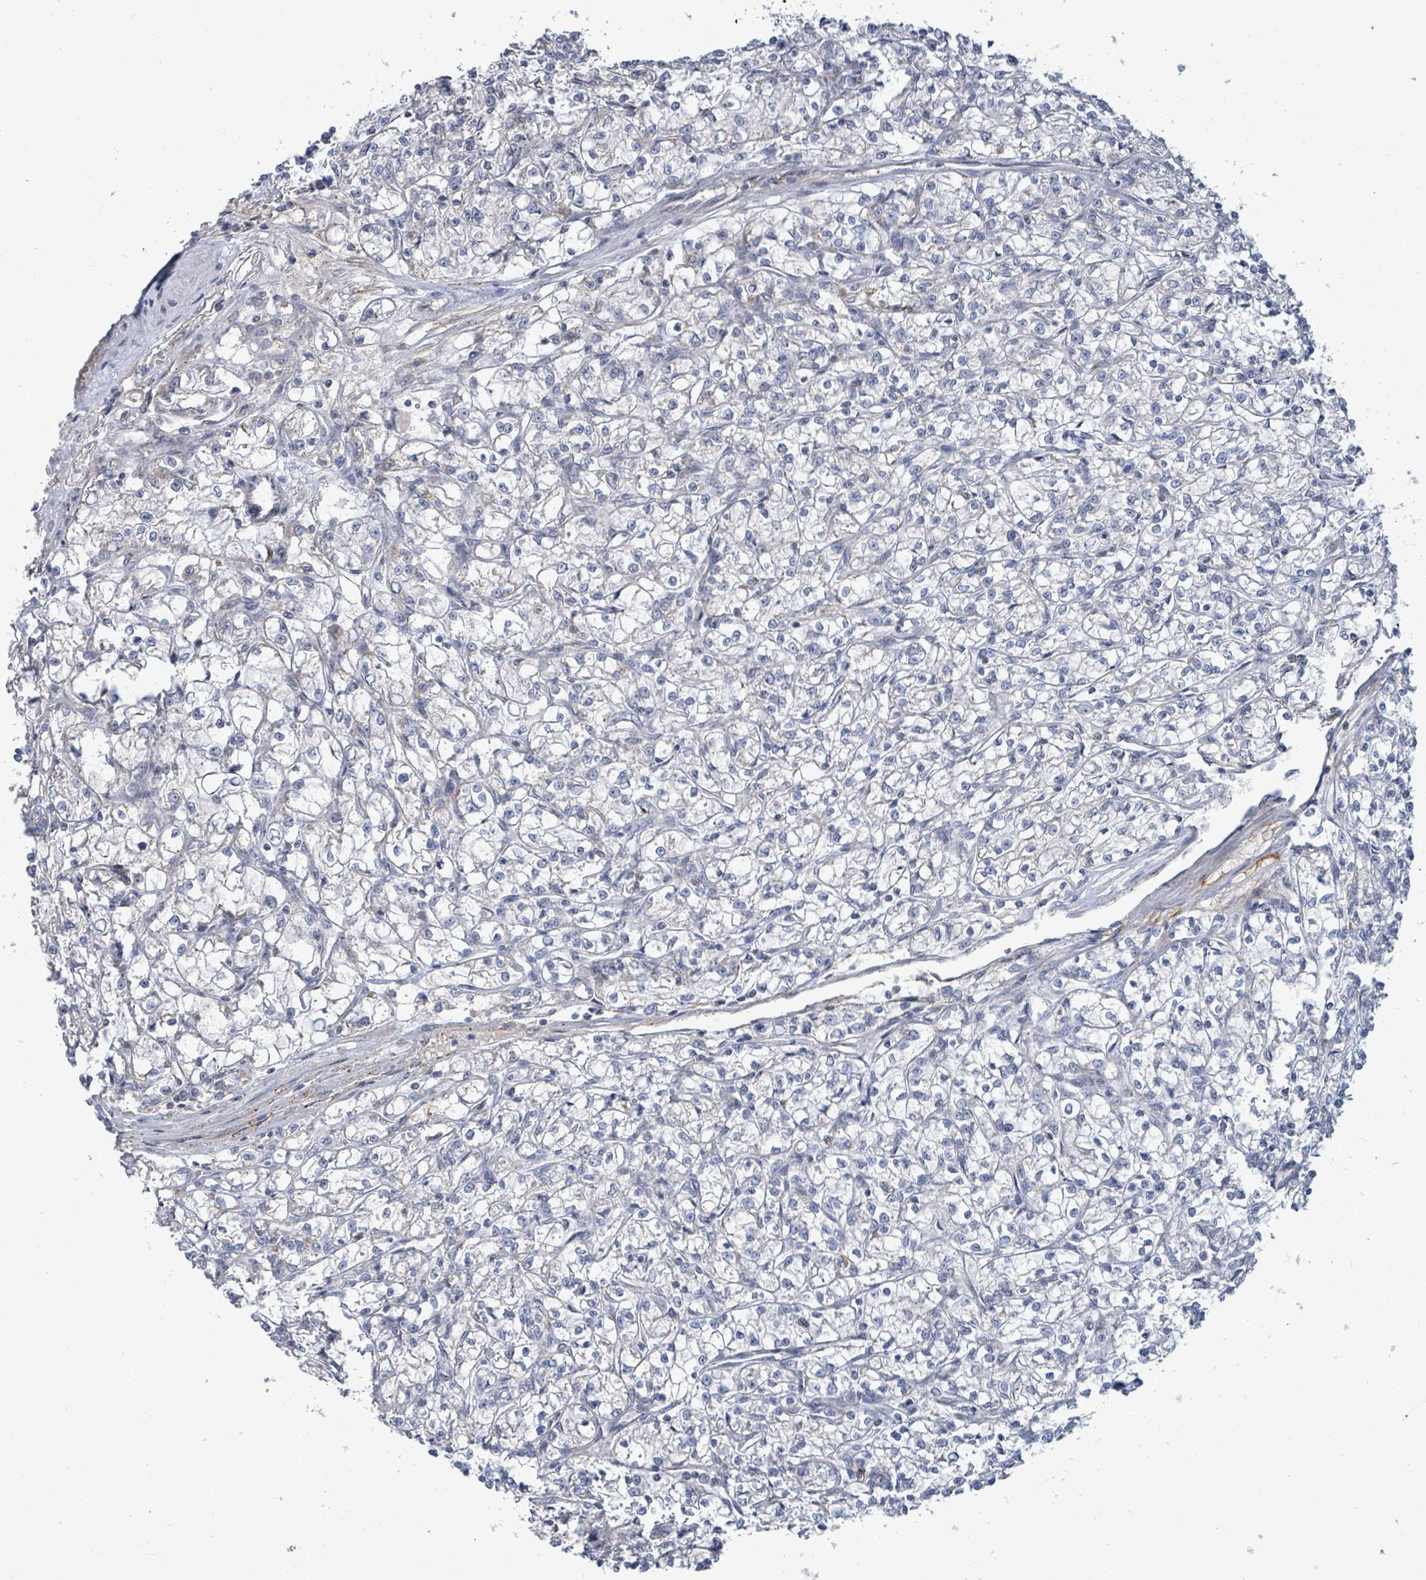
{"staining": {"intensity": "negative", "quantity": "none", "location": "none"}, "tissue": "renal cancer", "cell_type": "Tumor cells", "image_type": "cancer", "snomed": [{"axis": "morphology", "description": "Adenocarcinoma, NOS"}, {"axis": "topography", "description": "Kidney"}], "caption": "Renal adenocarcinoma was stained to show a protein in brown. There is no significant expression in tumor cells.", "gene": "ZFPM1", "patient": {"sex": "female", "age": 59}}